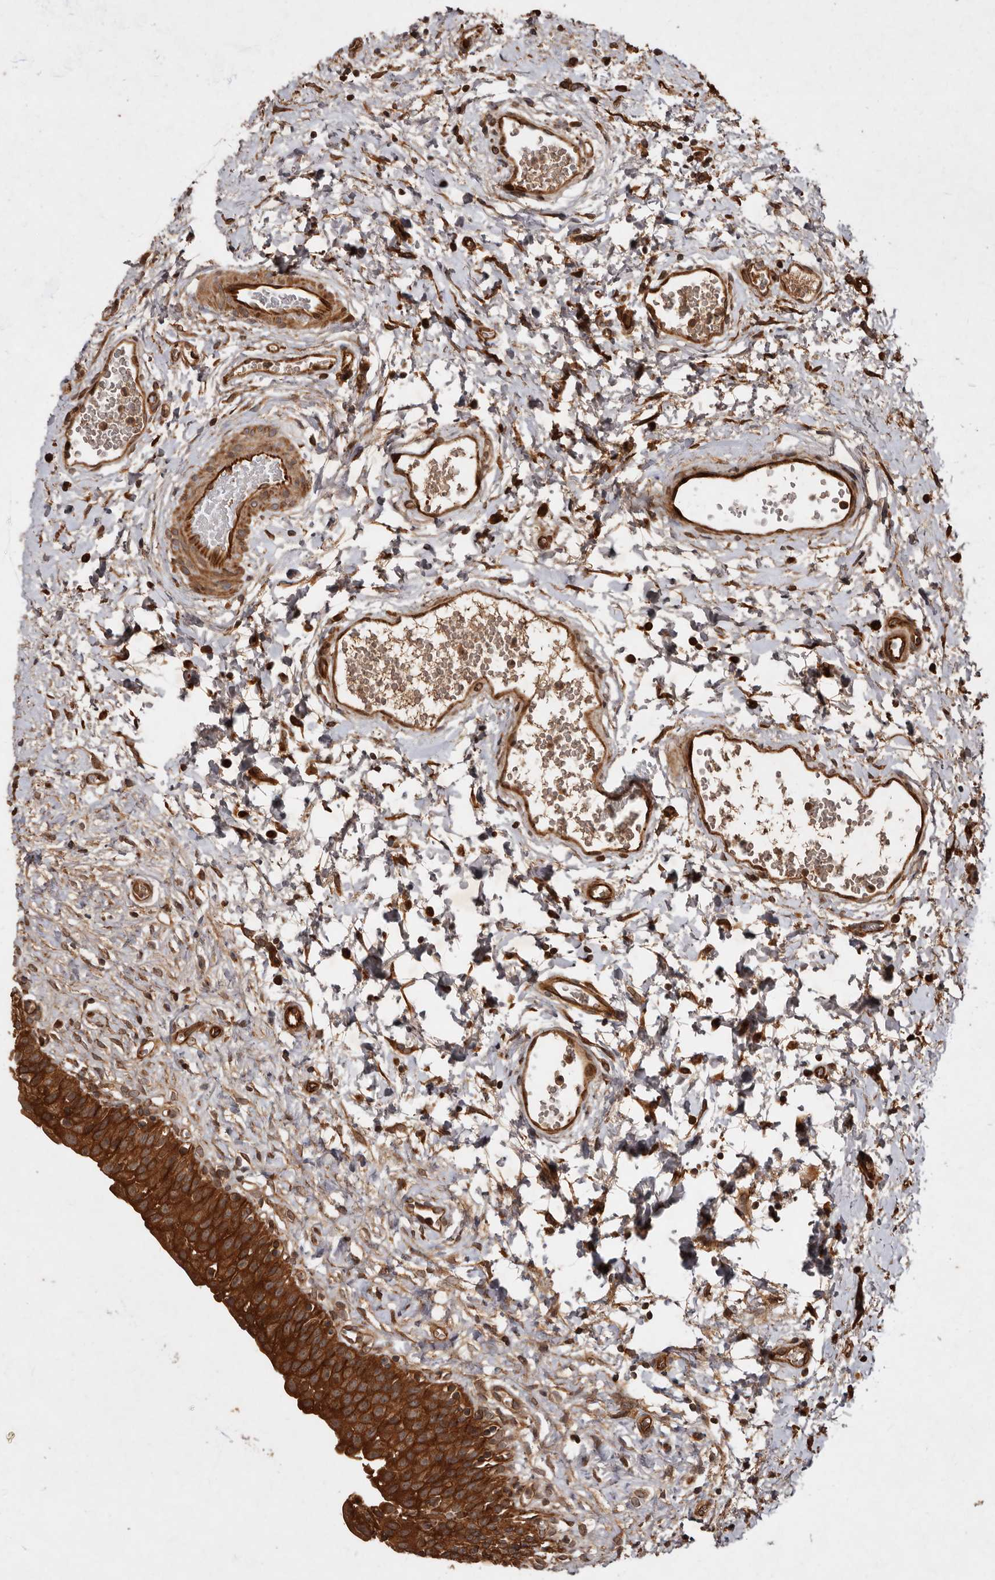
{"staining": {"intensity": "strong", "quantity": ">75%", "location": "cytoplasmic/membranous"}, "tissue": "urinary bladder", "cell_type": "Urothelial cells", "image_type": "normal", "snomed": [{"axis": "morphology", "description": "Normal tissue, NOS"}, {"axis": "topography", "description": "Urinary bladder"}], "caption": "Immunohistochemistry (IHC) of benign urinary bladder displays high levels of strong cytoplasmic/membranous staining in approximately >75% of urothelial cells.", "gene": "STK36", "patient": {"sex": "male", "age": 51}}